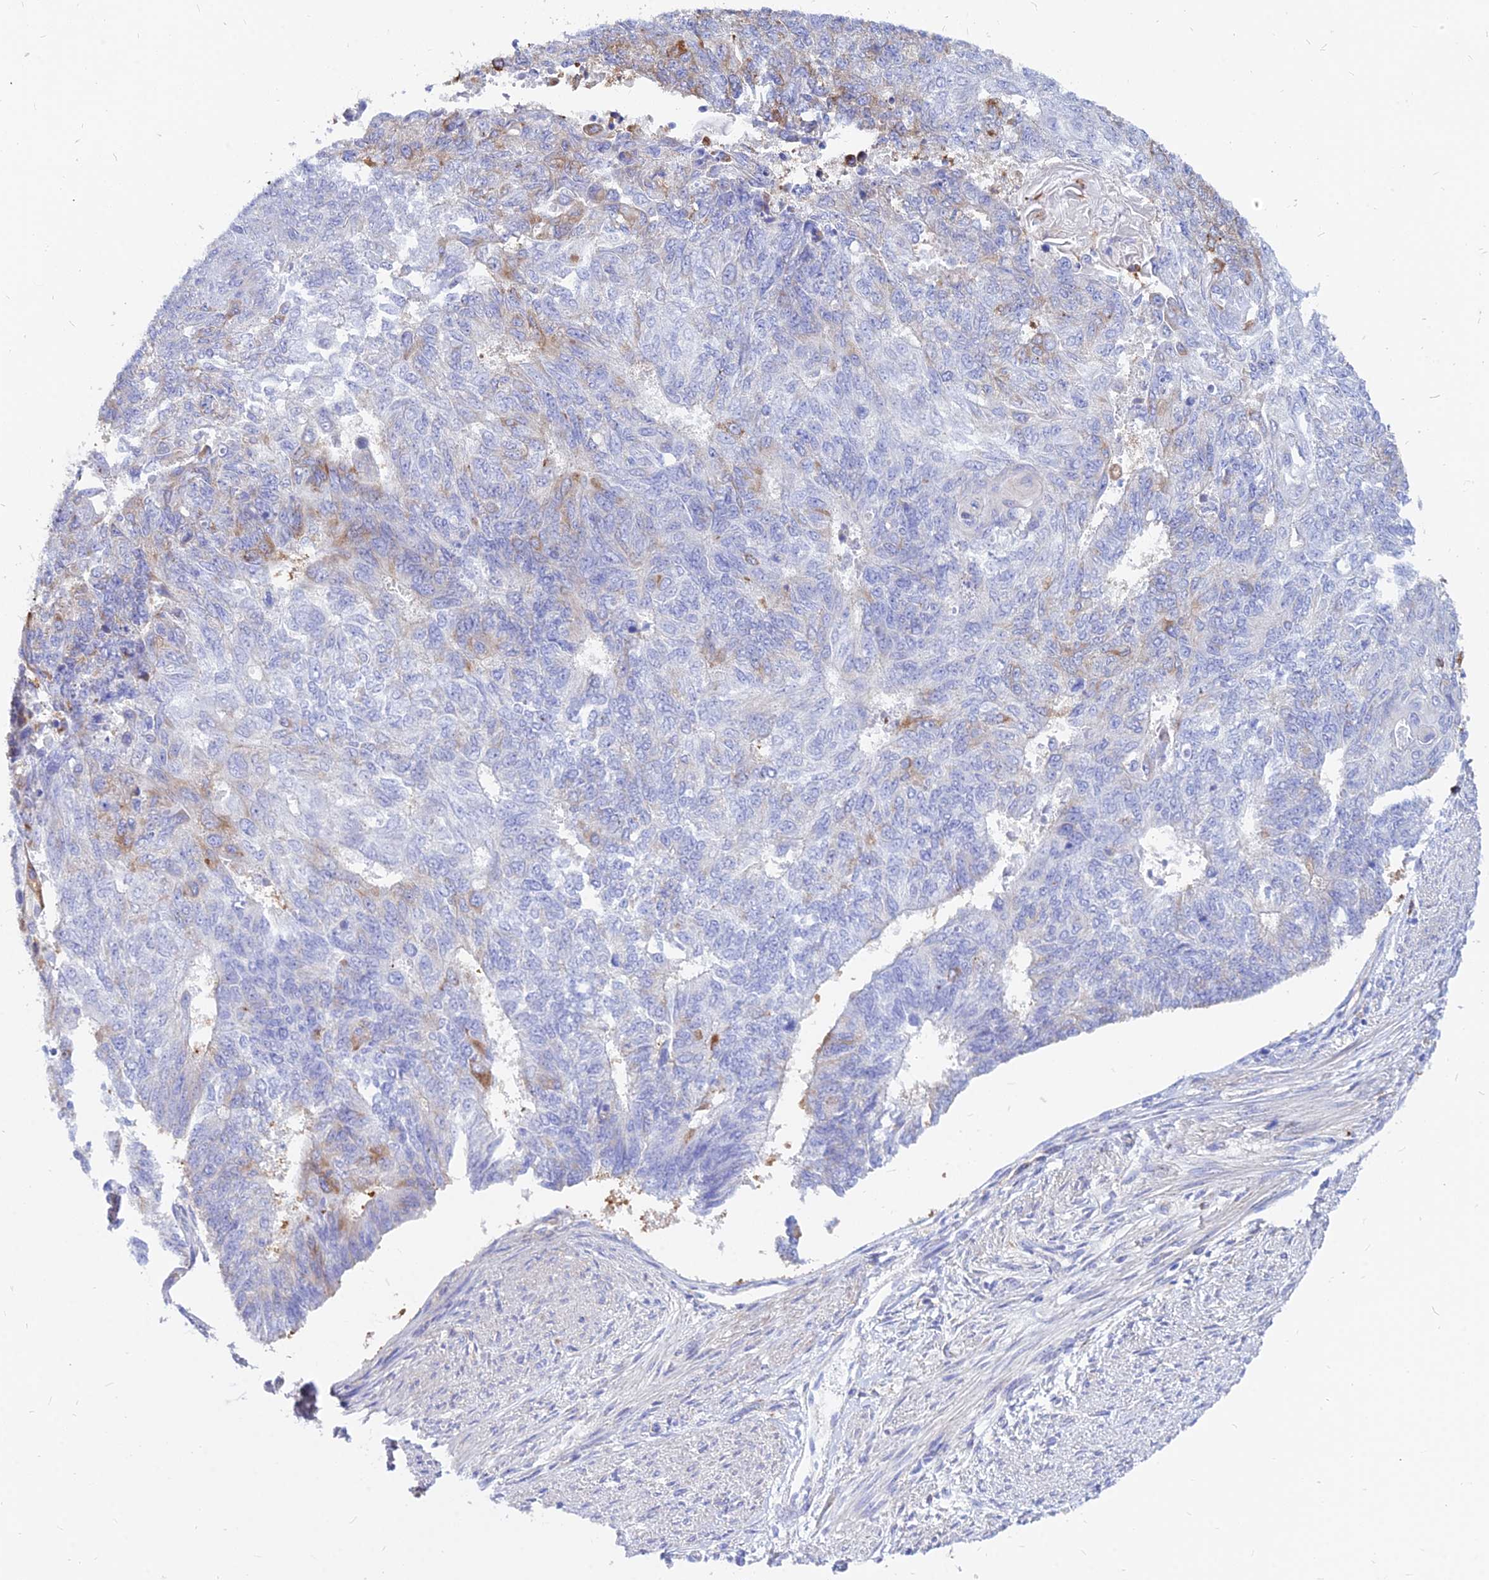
{"staining": {"intensity": "strong", "quantity": "<25%", "location": "cytoplasmic/membranous"}, "tissue": "endometrial cancer", "cell_type": "Tumor cells", "image_type": "cancer", "snomed": [{"axis": "morphology", "description": "Adenocarcinoma, NOS"}, {"axis": "topography", "description": "Endometrium"}], "caption": "Human endometrial cancer (adenocarcinoma) stained for a protein (brown) exhibits strong cytoplasmic/membranous positive staining in about <25% of tumor cells.", "gene": "AGTRAP", "patient": {"sex": "female", "age": 32}}